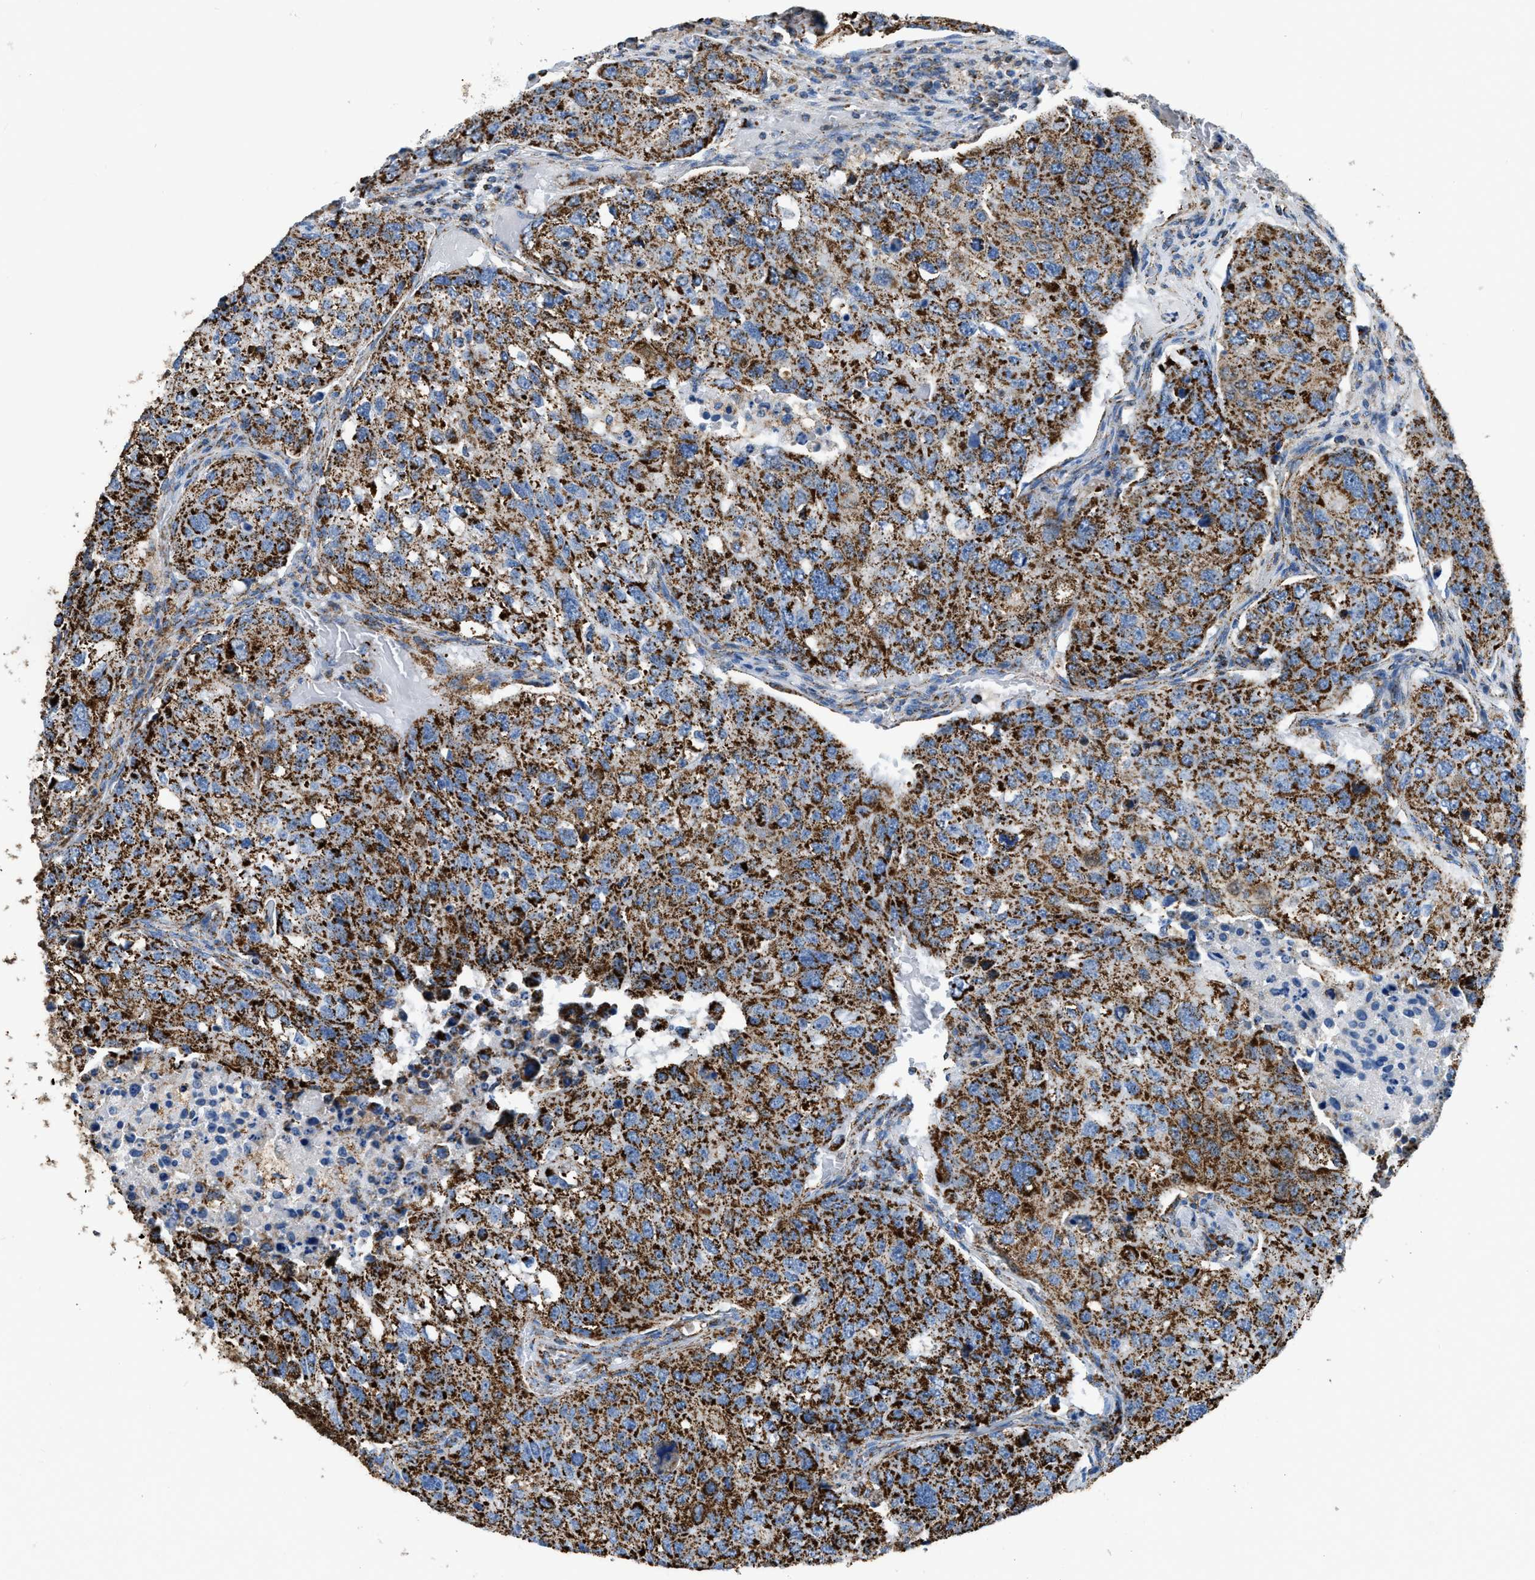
{"staining": {"intensity": "strong", "quantity": ">75%", "location": "cytoplasmic/membranous"}, "tissue": "urothelial cancer", "cell_type": "Tumor cells", "image_type": "cancer", "snomed": [{"axis": "morphology", "description": "Urothelial carcinoma, High grade"}, {"axis": "topography", "description": "Lymph node"}, {"axis": "topography", "description": "Urinary bladder"}], "caption": "Urothelial cancer tissue displays strong cytoplasmic/membranous staining in about >75% of tumor cells", "gene": "ETFB", "patient": {"sex": "male", "age": 51}}